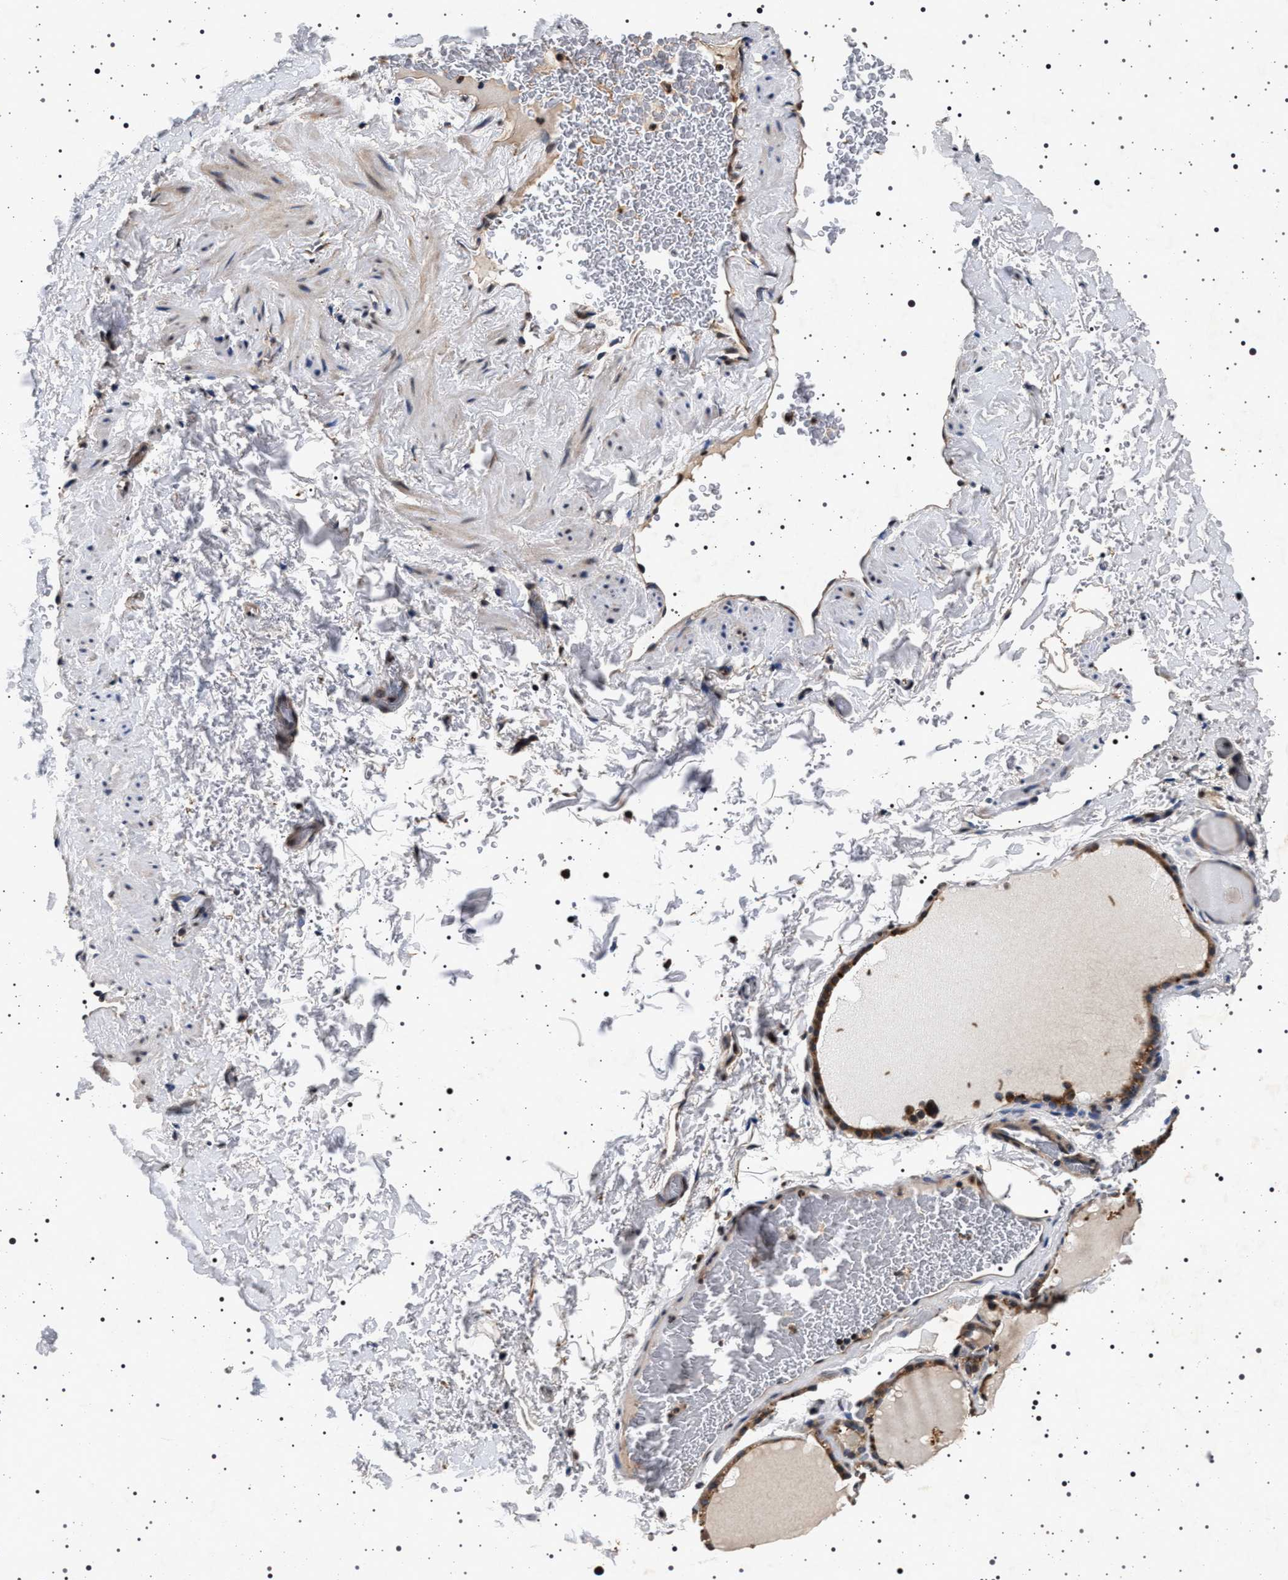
{"staining": {"intensity": "moderate", "quantity": ">75%", "location": "cytoplasmic/membranous"}, "tissue": "thyroid gland", "cell_type": "Glandular cells", "image_type": "normal", "snomed": [{"axis": "morphology", "description": "Normal tissue, NOS"}, {"axis": "topography", "description": "Thyroid gland"}], "caption": "An immunohistochemistry (IHC) image of normal tissue is shown. Protein staining in brown highlights moderate cytoplasmic/membranous positivity in thyroid gland within glandular cells.", "gene": "CDKN1B", "patient": {"sex": "male", "age": 61}}